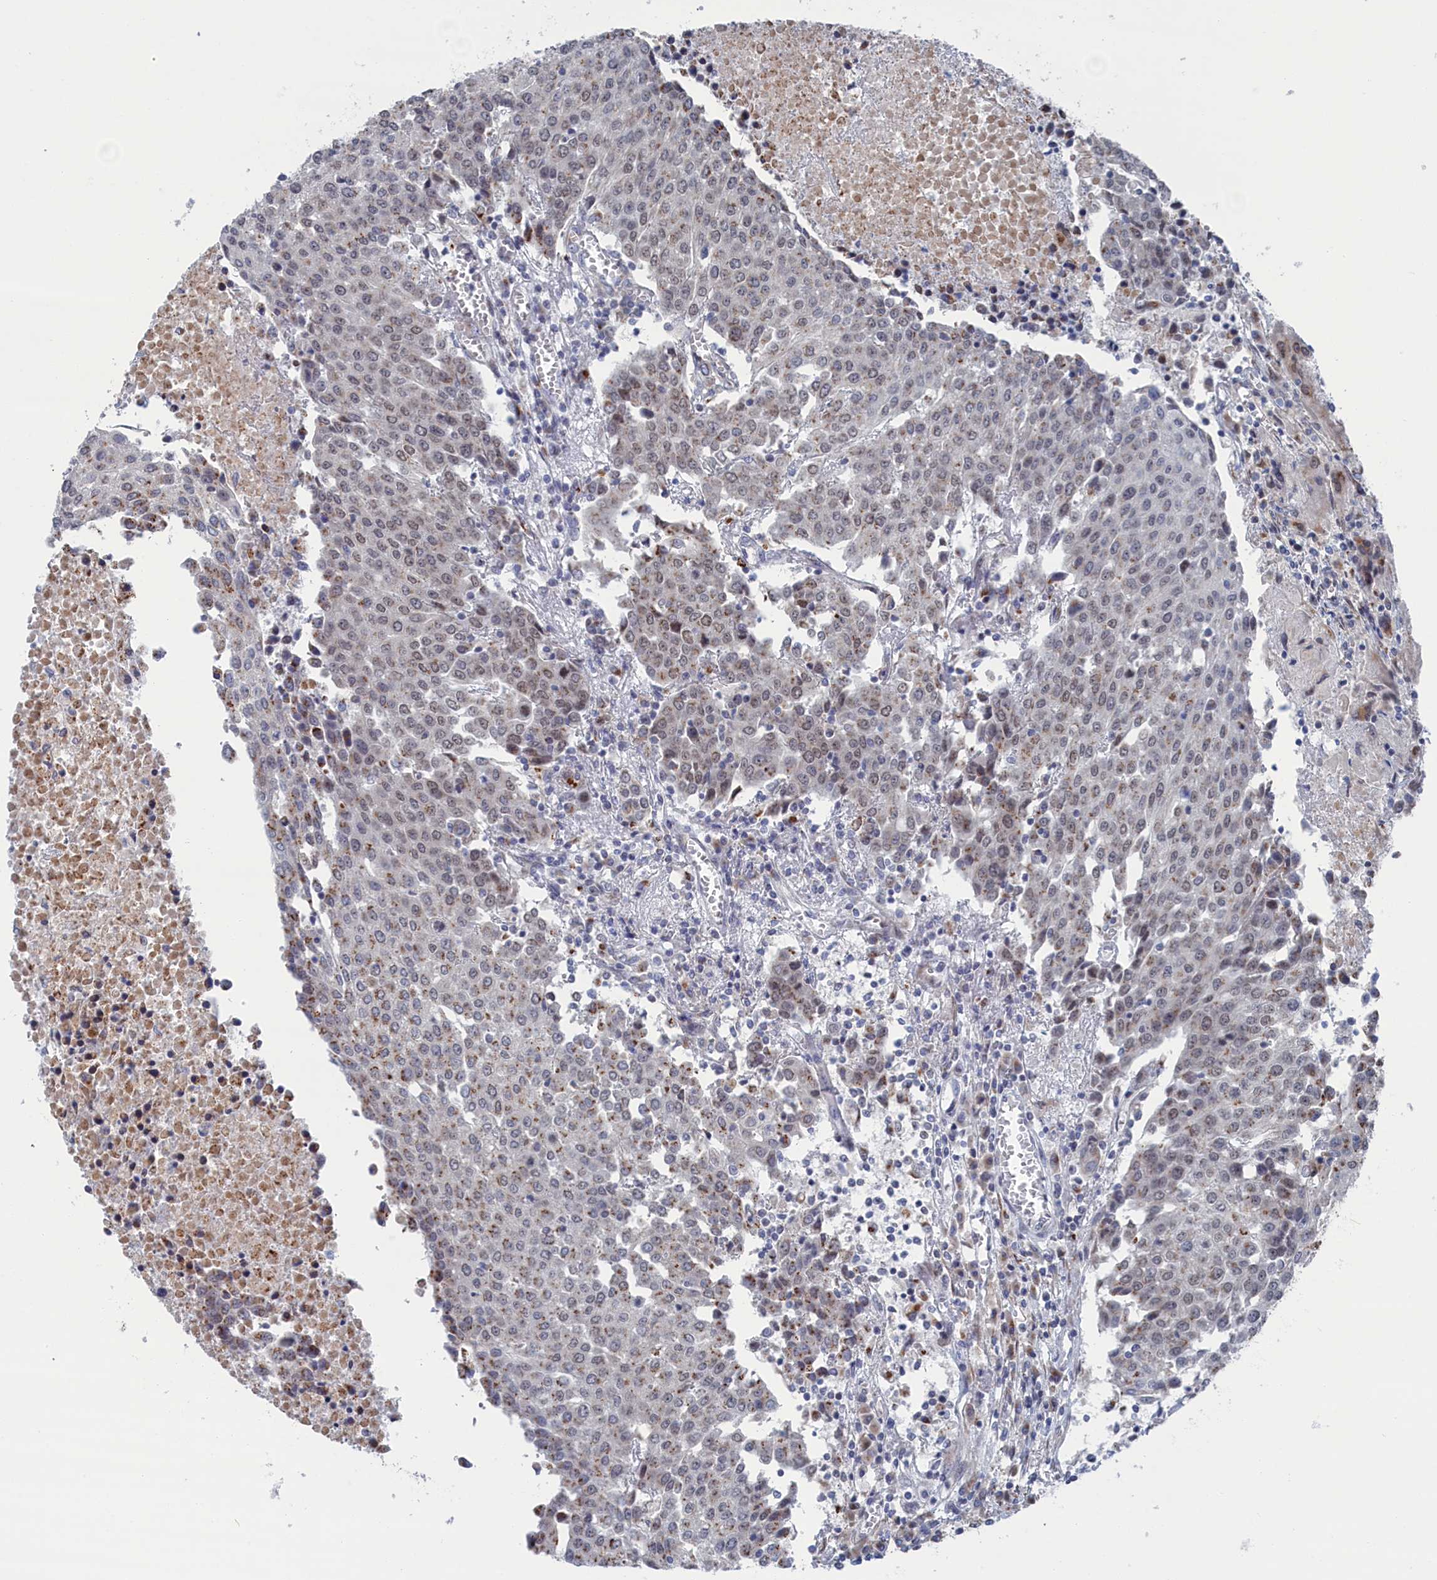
{"staining": {"intensity": "moderate", "quantity": "<25%", "location": "cytoplasmic/membranous"}, "tissue": "urothelial cancer", "cell_type": "Tumor cells", "image_type": "cancer", "snomed": [{"axis": "morphology", "description": "Urothelial carcinoma, High grade"}, {"axis": "topography", "description": "Urinary bladder"}], "caption": "A brown stain labels moderate cytoplasmic/membranous positivity of a protein in high-grade urothelial carcinoma tumor cells.", "gene": "IRX1", "patient": {"sex": "female", "age": 85}}